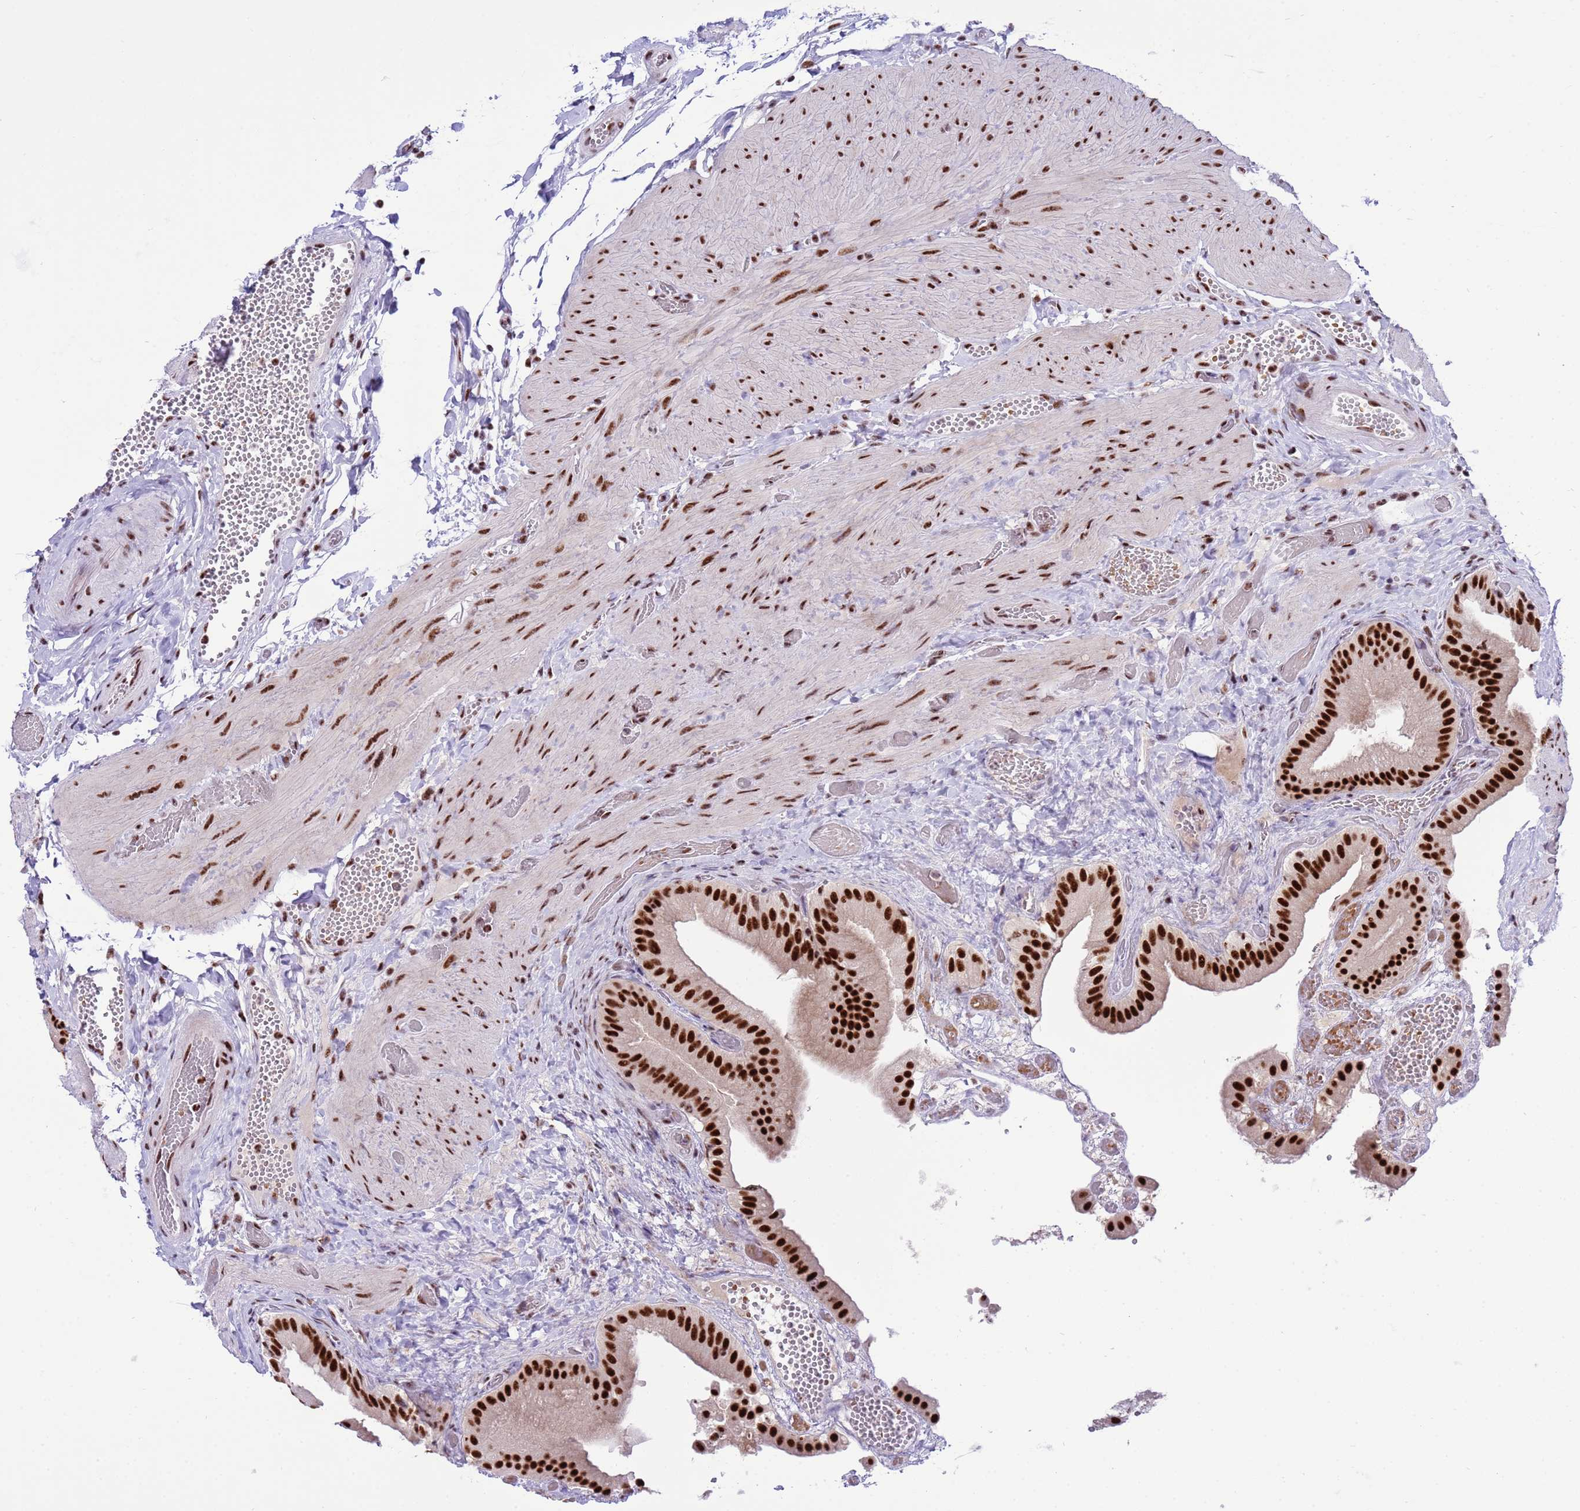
{"staining": {"intensity": "strong", "quantity": ">75%", "location": "nuclear"}, "tissue": "gallbladder", "cell_type": "Glandular cells", "image_type": "normal", "snomed": [{"axis": "morphology", "description": "Normal tissue, NOS"}, {"axis": "topography", "description": "Gallbladder"}], "caption": "A photomicrograph of gallbladder stained for a protein reveals strong nuclear brown staining in glandular cells. (brown staining indicates protein expression, while blue staining denotes nuclei).", "gene": "THOC2", "patient": {"sex": "female", "age": 64}}